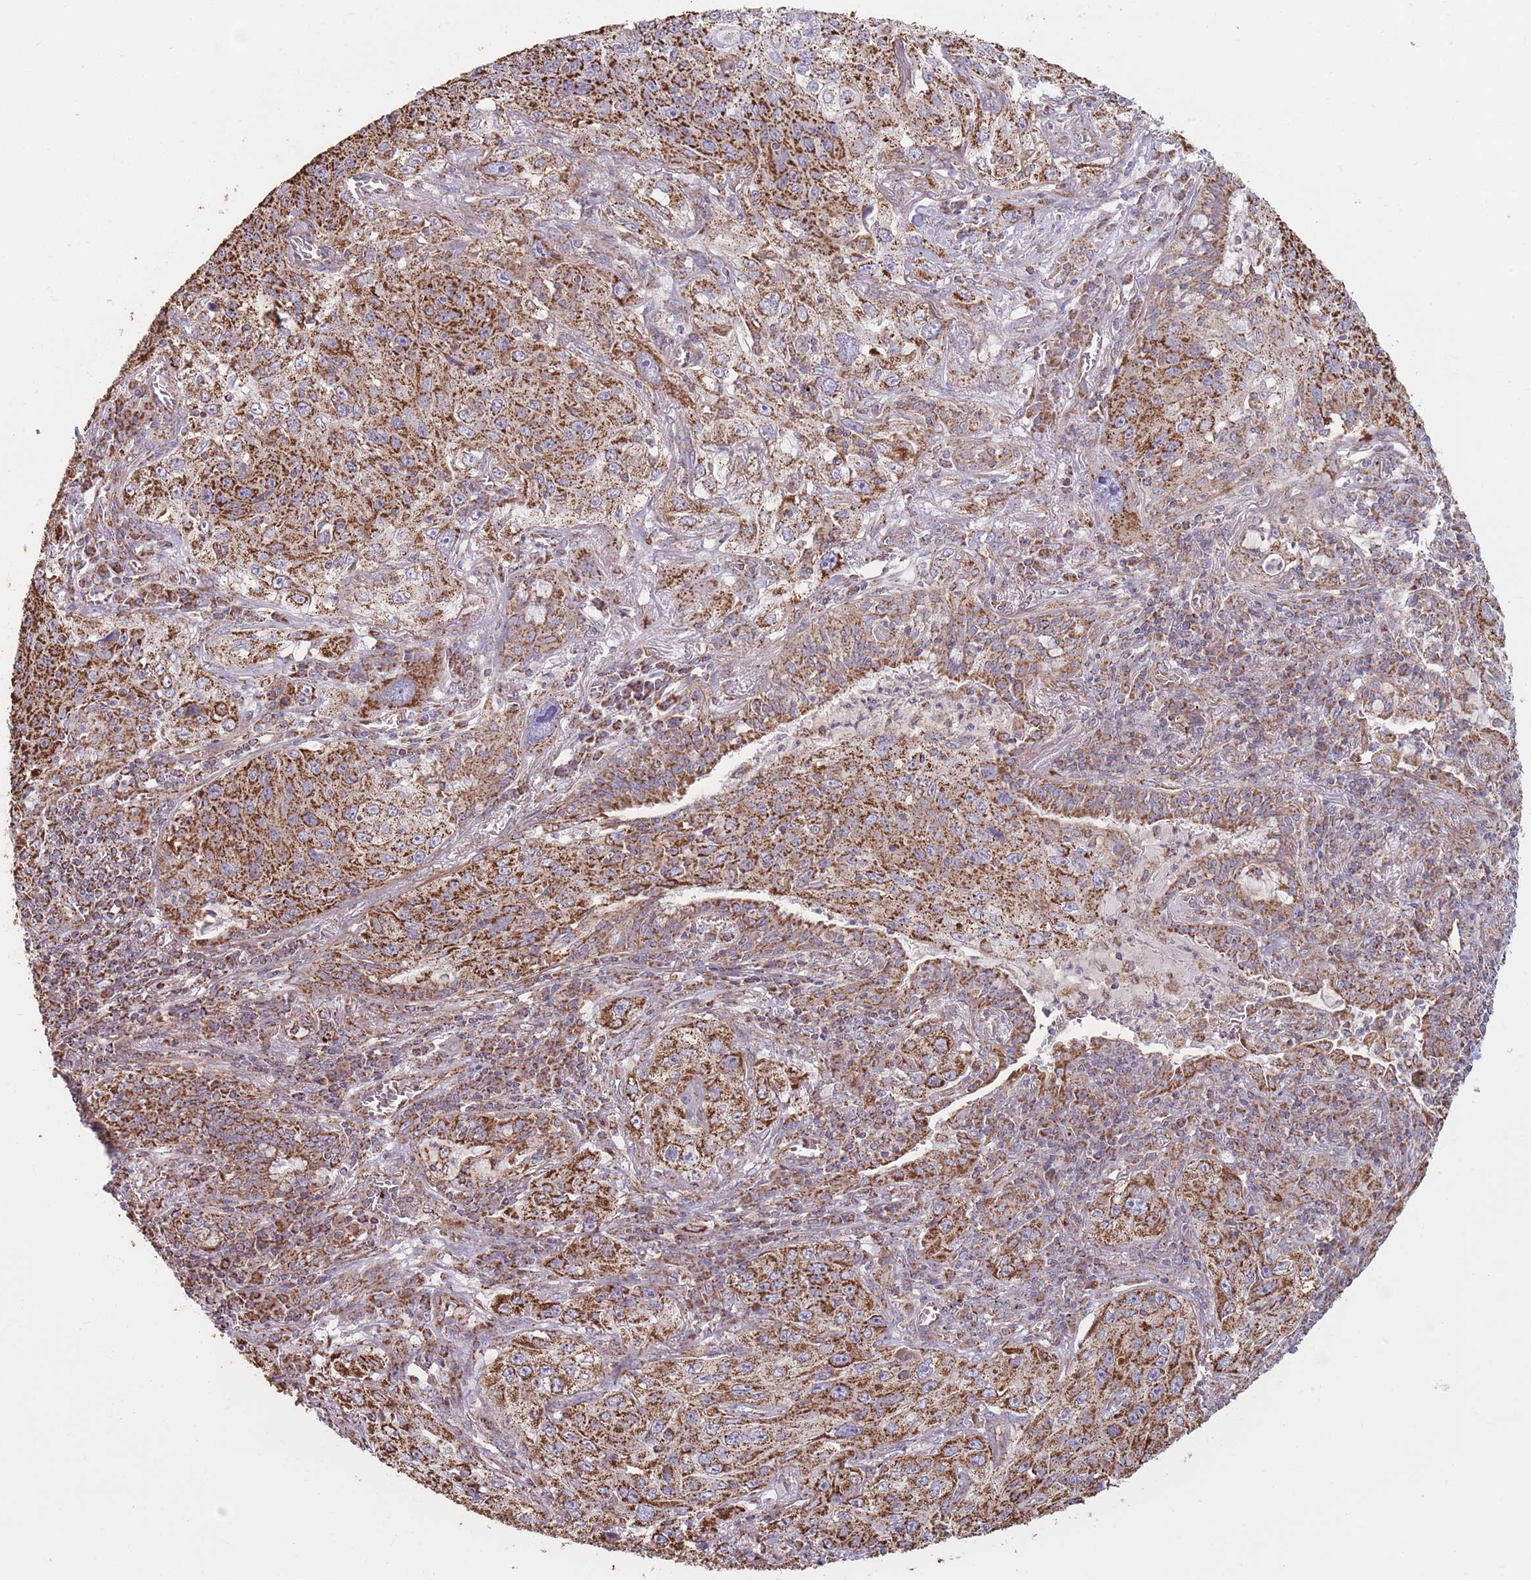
{"staining": {"intensity": "strong", "quantity": ">75%", "location": "cytoplasmic/membranous"}, "tissue": "lung cancer", "cell_type": "Tumor cells", "image_type": "cancer", "snomed": [{"axis": "morphology", "description": "Squamous cell carcinoma, NOS"}, {"axis": "topography", "description": "Lung"}], "caption": "Protein staining of lung cancer tissue shows strong cytoplasmic/membranous positivity in approximately >75% of tumor cells.", "gene": "KIF16B", "patient": {"sex": "female", "age": 69}}